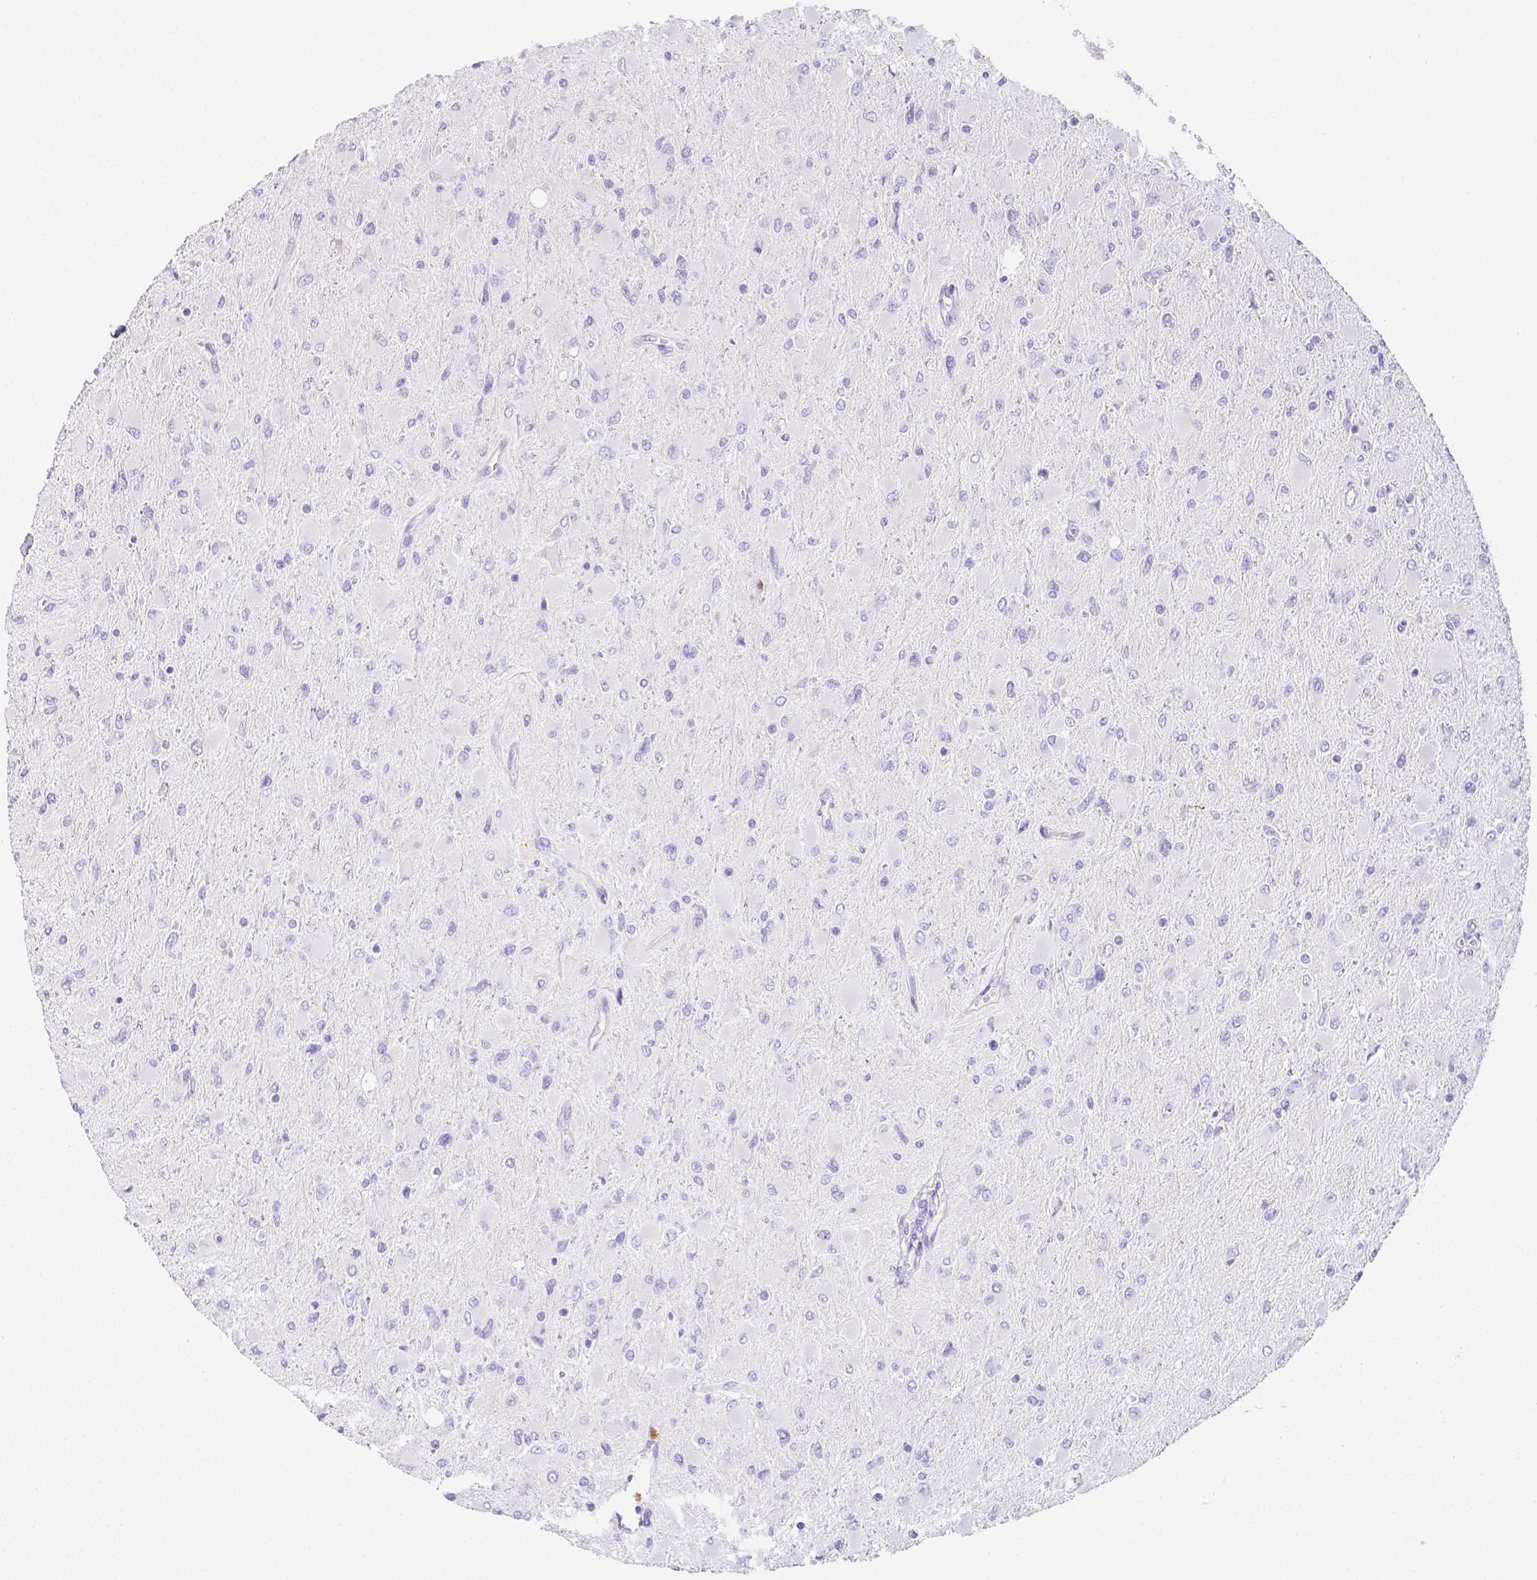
{"staining": {"intensity": "negative", "quantity": "none", "location": "none"}, "tissue": "glioma", "cell_type": "Tumor cells", "image_type": "cancer", "snomed": [{"axis": "morphology", "description": "Glioma, malignant, High grade"}, {"axis": "topography", "description": "Cerebral cortex"}], "caption": "DAB immunohistochemical staining of human glioma reveals no significant expression in tumor cells.", "gene": "ARHGAP36", "patient": {"sex": "female", "age": 36}}